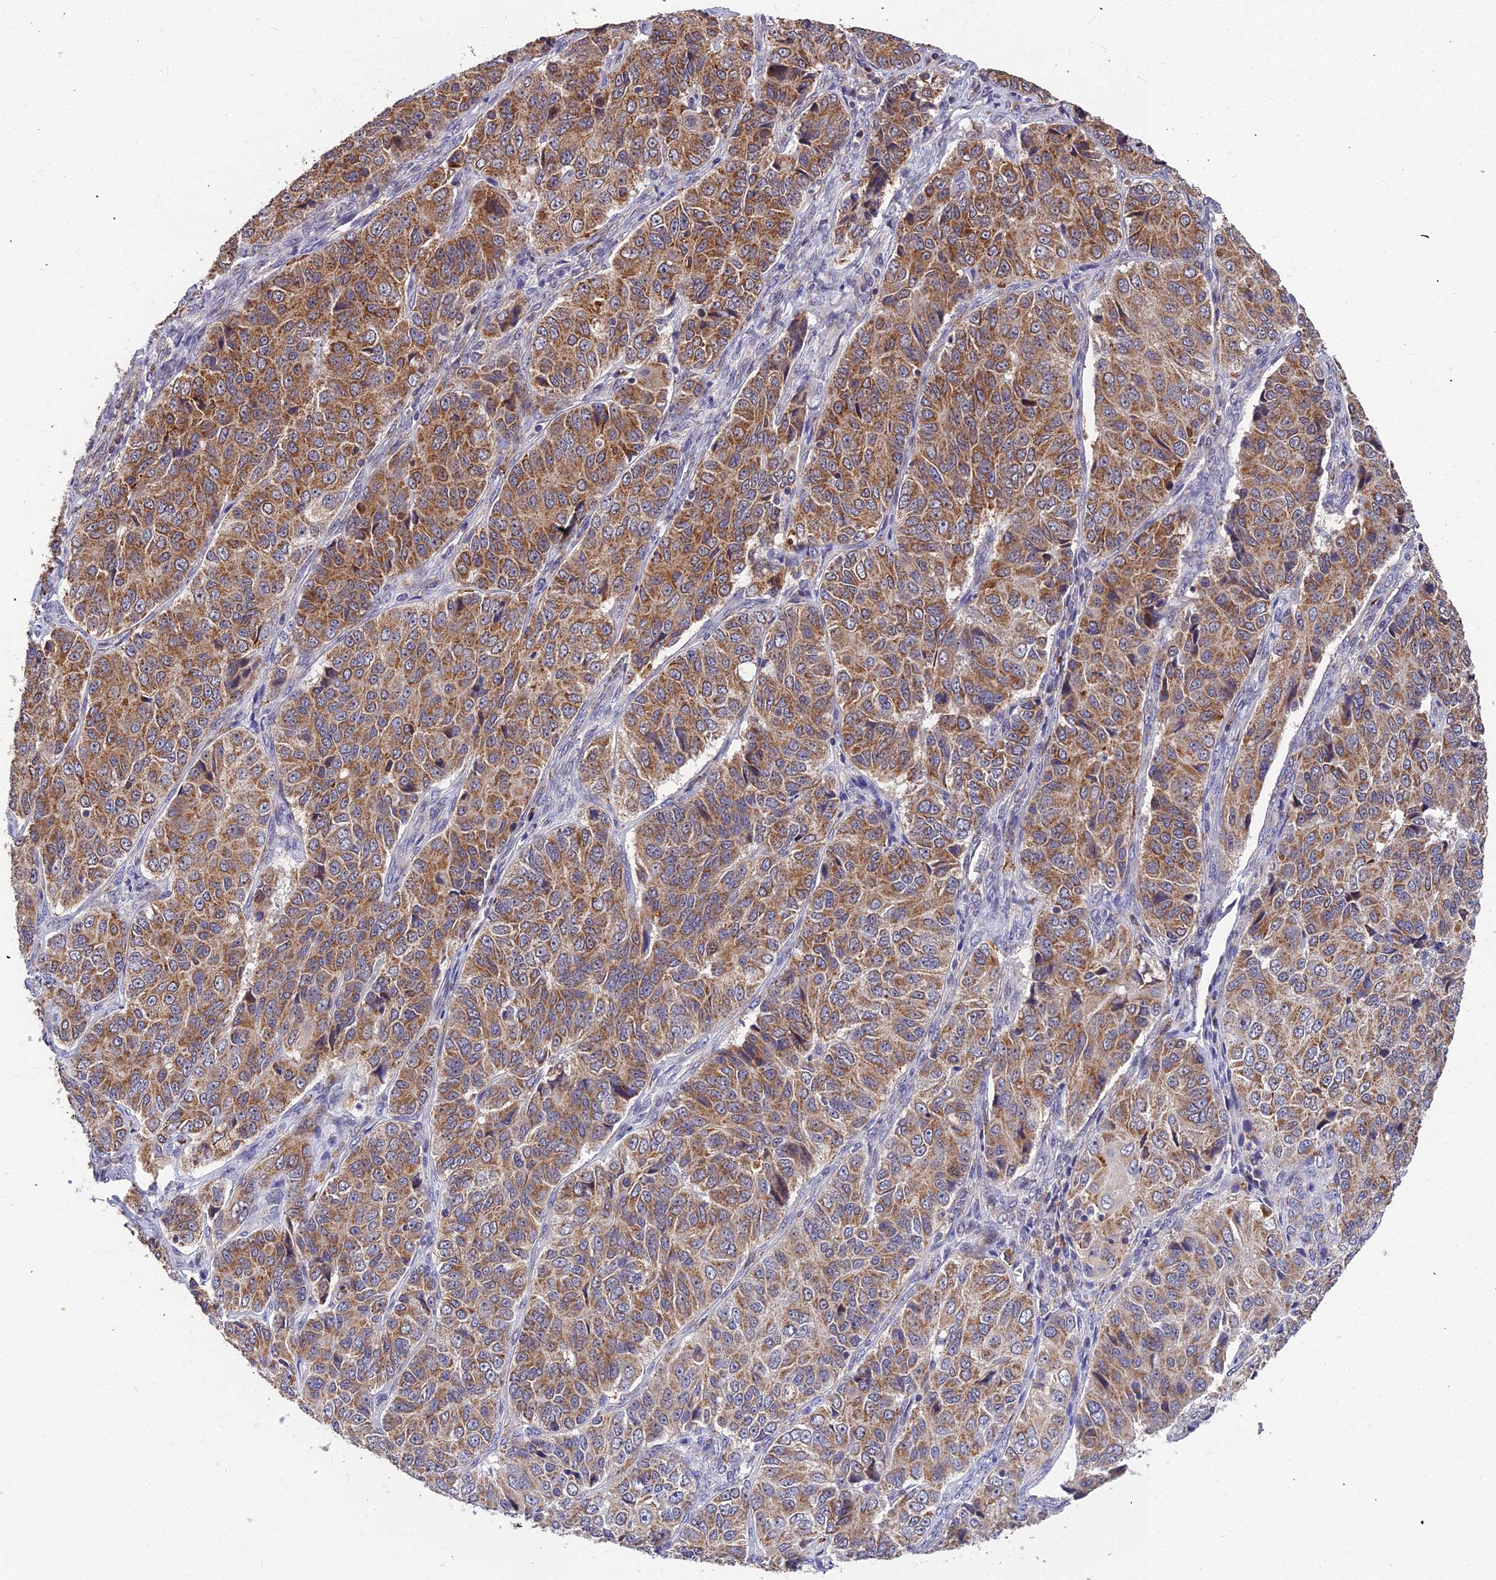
{"staining": {"intensity": "moderate", "quantity": ">75%", "location": "cytoplasmic/membranous"}, "tissue": "ovarian cancer", "cell_type": "Tumor cells", "image_type": "cancer", "snomed": [{"axis": "morphology", "description": "Carcinoma, endometroid"}, {"axis": "topography", "description": "Ovary"}], "caption": "Tumor cells demonstrate medium levels of moderate cytoplasmic/membranous staining in approximately >75% of cells in ovarian cancer.", "gene": "LEKR1", "patient": {"sex": "female", "age": 51}}